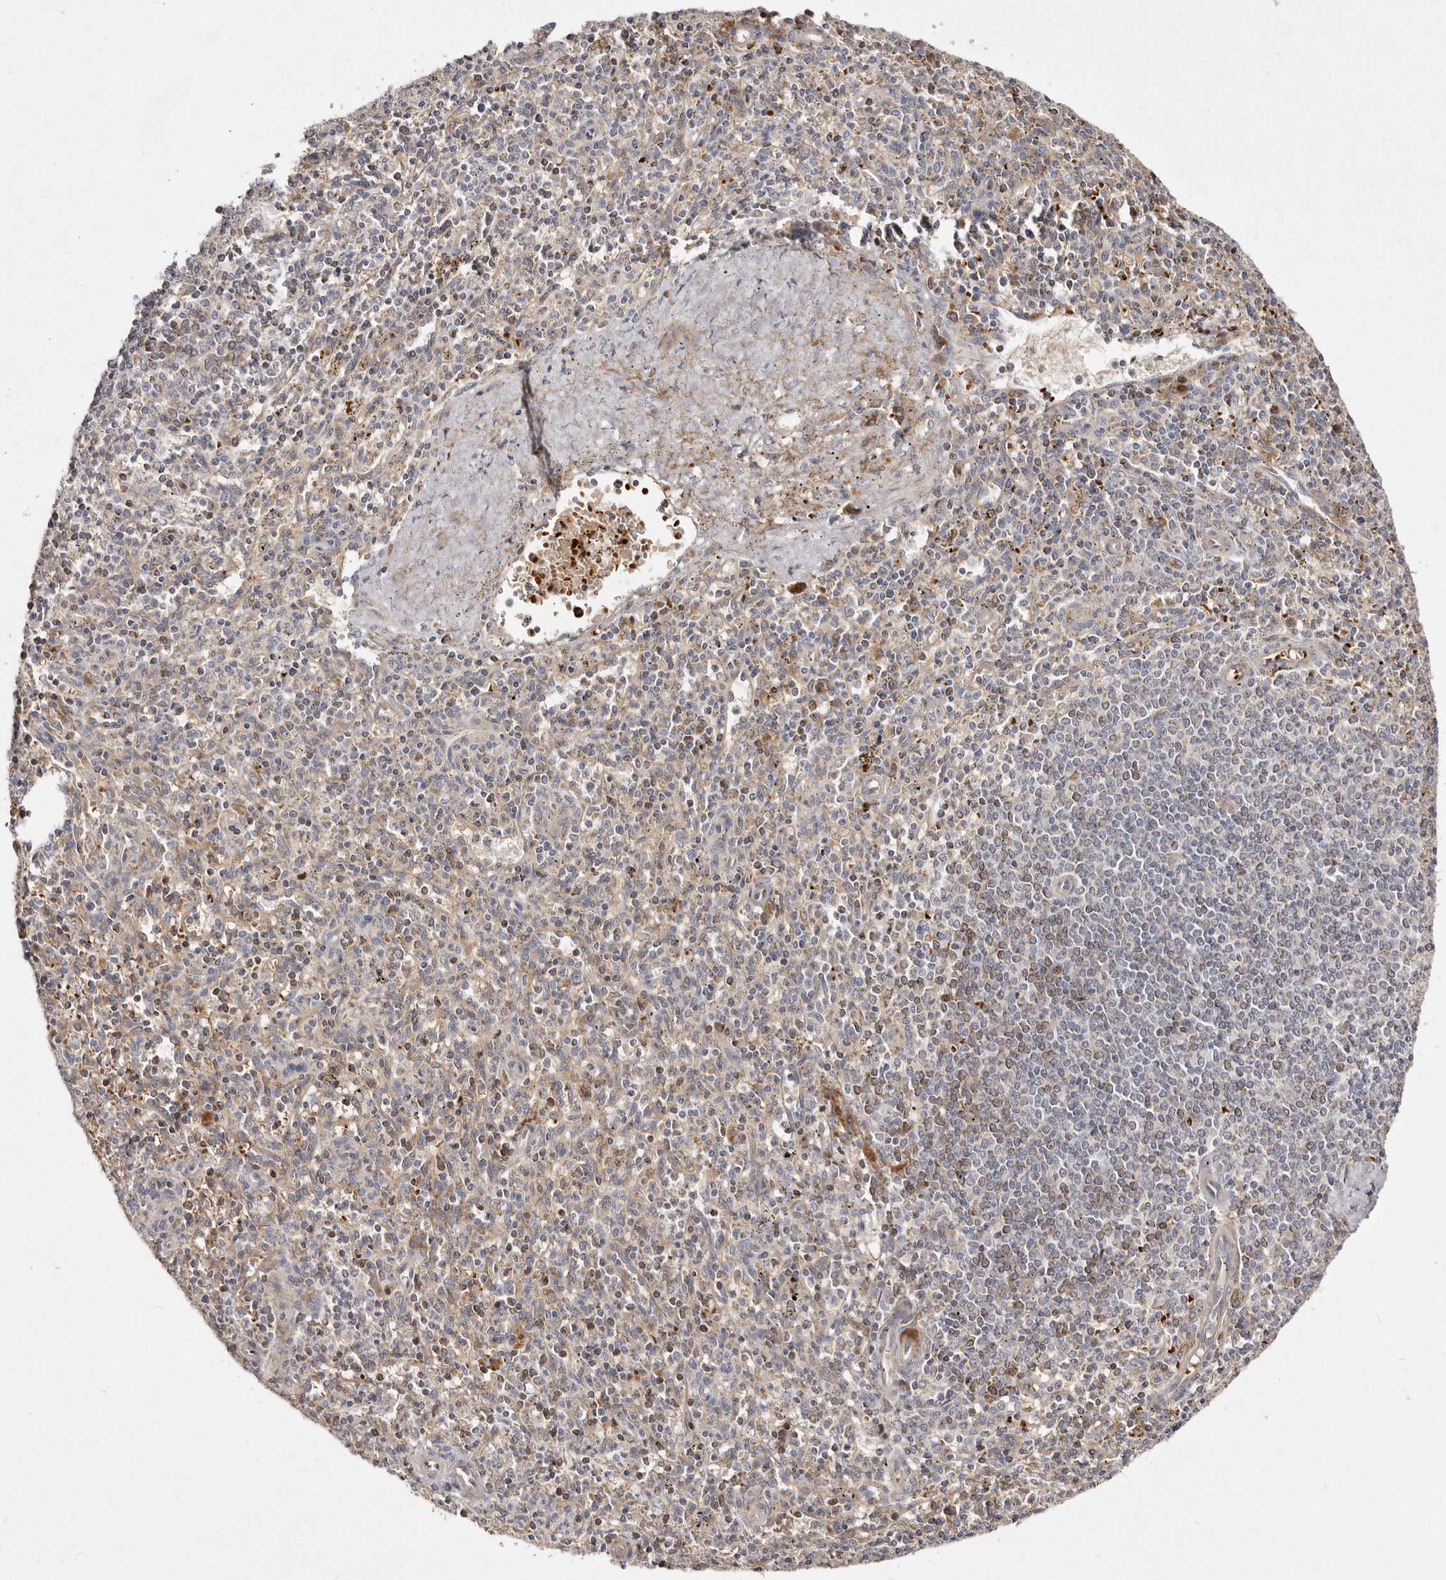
{"staining": {"intensity": "weak", "quantity": "<25%", "location": "cytoplasmic/membranous"}, "tissue": "spleen", "cell_type": "Cells in red pulp", "image_type": "normal", "snomed": [{"axis": "morphology", "description": "Normal tissue, NOS"}, {"axis": "topography", "description": "Spleen"}], "caption": "The IHC micrograph has no significant expression in cells in red pulp of spleen. (DAB (3,3'-diaminobenzidine) immunohistochemistry, high magnification).", "gene": "SLC25A20", "patient": {"sex": "male", "age": 72}}